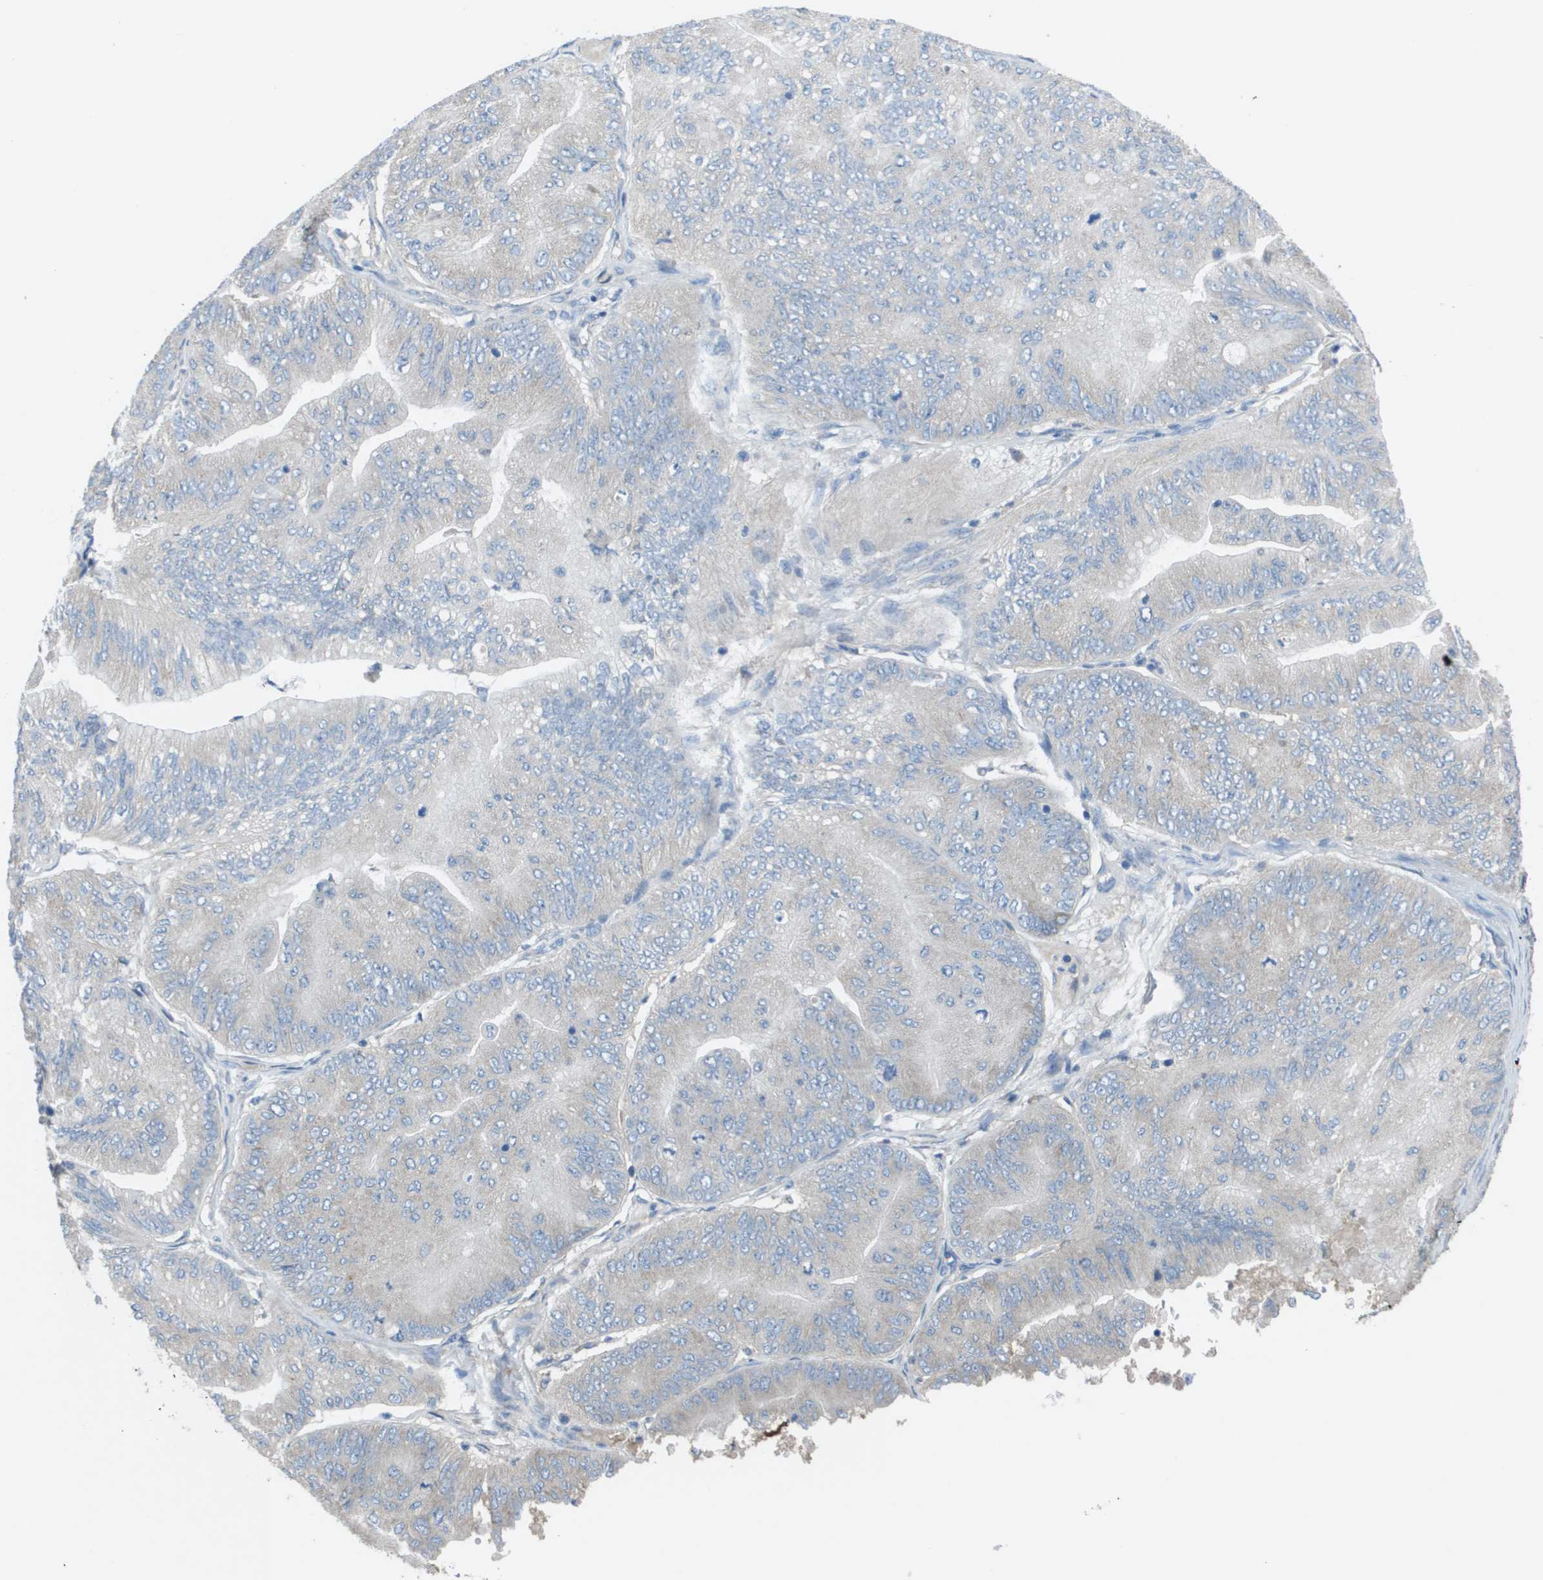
{"staining": {"intensity": "negative", "quantity": "none", "location": "none"}, "tissue": "ovarian cancer", "cell_type": "Tumor cells", "image_type": "cancer", "snomed": [{"axis": "morphology", "description": "Cystadenocarcinoma, mucinous, NOS"}, {"axis": "topography", "description": "Ovary"}], "caption": "A high-resolution histopathology image shows immunohistochemistry (IHC) staining of ovarian mucinous cystadenocarcinoma, which reveals no significant positivity in tumor cells.", "gene": "CLCN2", "patient": {"sex": "female", "age": 61}}